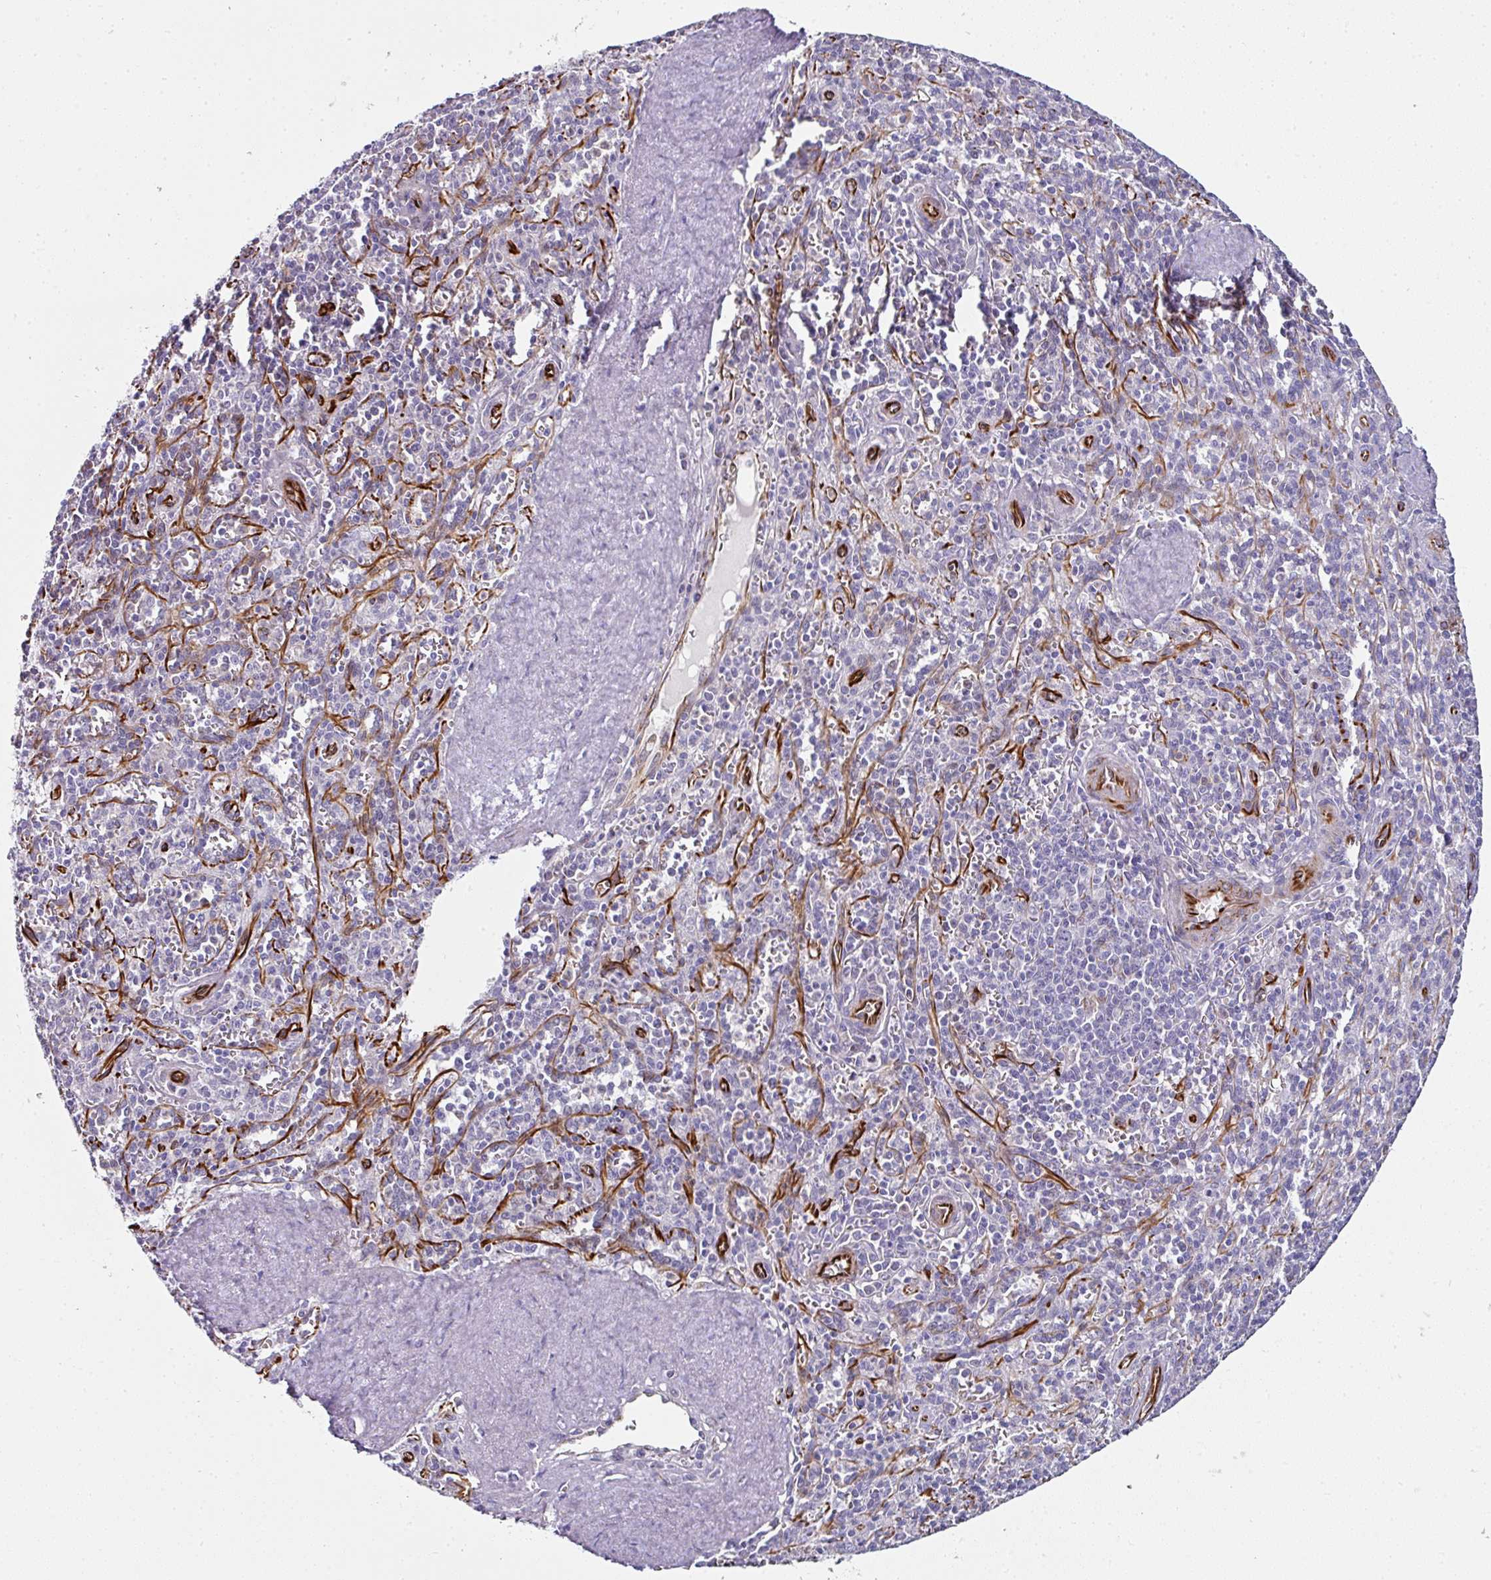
{"staining": {"intensity": "negative", "quantity": "none", "location": "none"}, "tissue": "spleen", "cell_type": "Cells in red pulp", "image_type": "normal", "snomed": [{"axis": "morphology", "description": "Normal tissue, NOS"}, {"axis": "topography", "description": "Spleen"}], "caption": "A high-resolution histopathology image shows immunohistochemistry staining of benign spleen, which demonstrates no significant positivity in cells in red pulp. (DAB (3,3'-diaminobenzidine) immunohistochemistry (IHC), high magnification).", "gene": "TMPRSS9", "patient": {"sex": "female", "age": 70}}